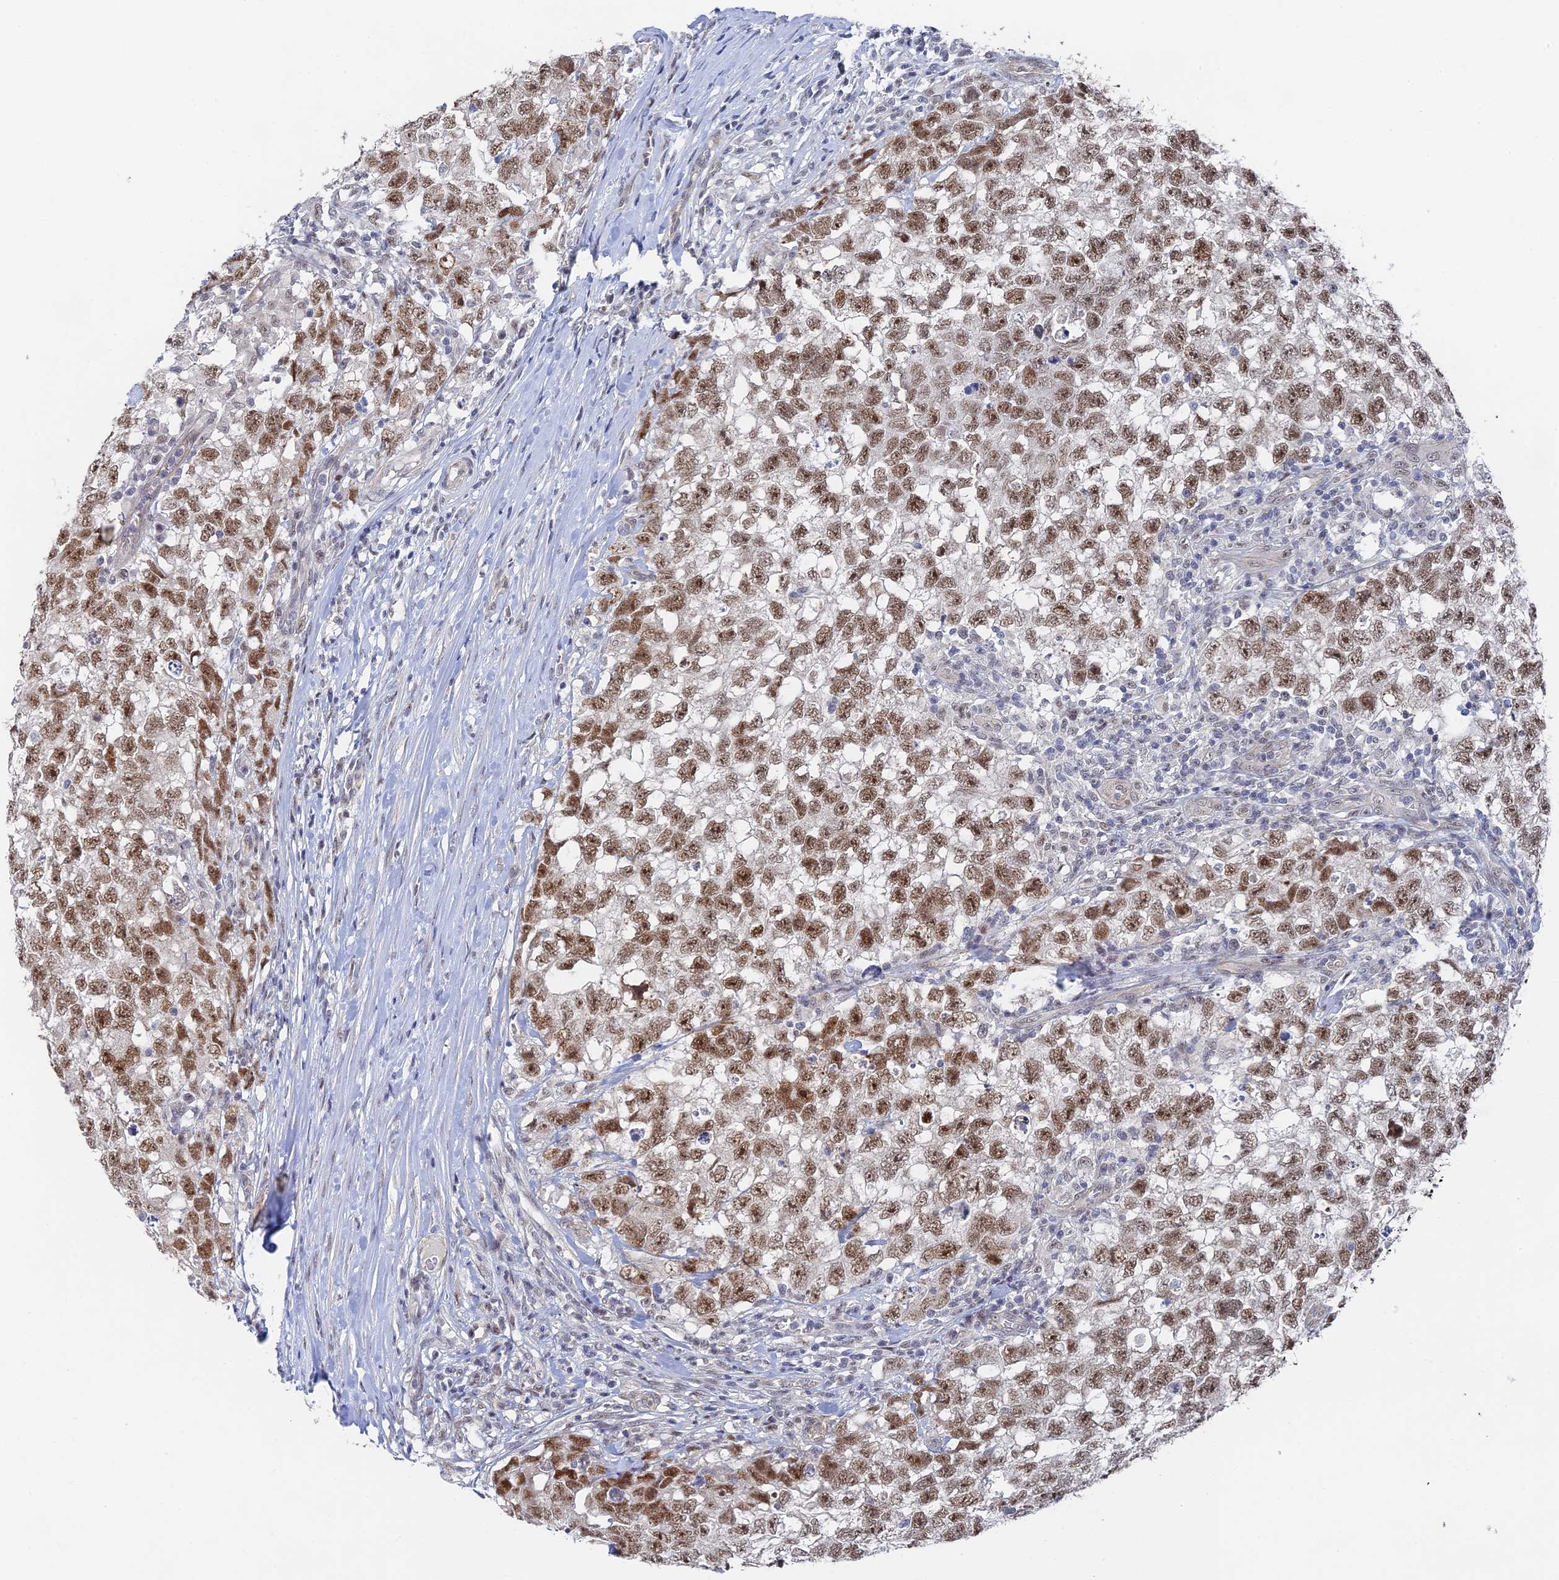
{"staining": {"intensity": "moderate", "quantity": ">75%", "location": "nuclear"}, "tissue": "testis cancer", "cell_type": "Tumor cells", "image_type": "cancer", "snomed": [{"axis": "morphology", "description": "Seminoma, NOS"}, {"axis": "morphology", "description": "Carcinoma, Embryonal, NOS"}, {"axis": "topography", "description": "Testis"}], "caption": "Testis seminoma stained with immunohistochemistry (IHC) exhibits moderate nuclear positivity in approximately >75% of tumor cells.", "gene": "CFAP92", "patient": {"sex": "male", "age": 29}}